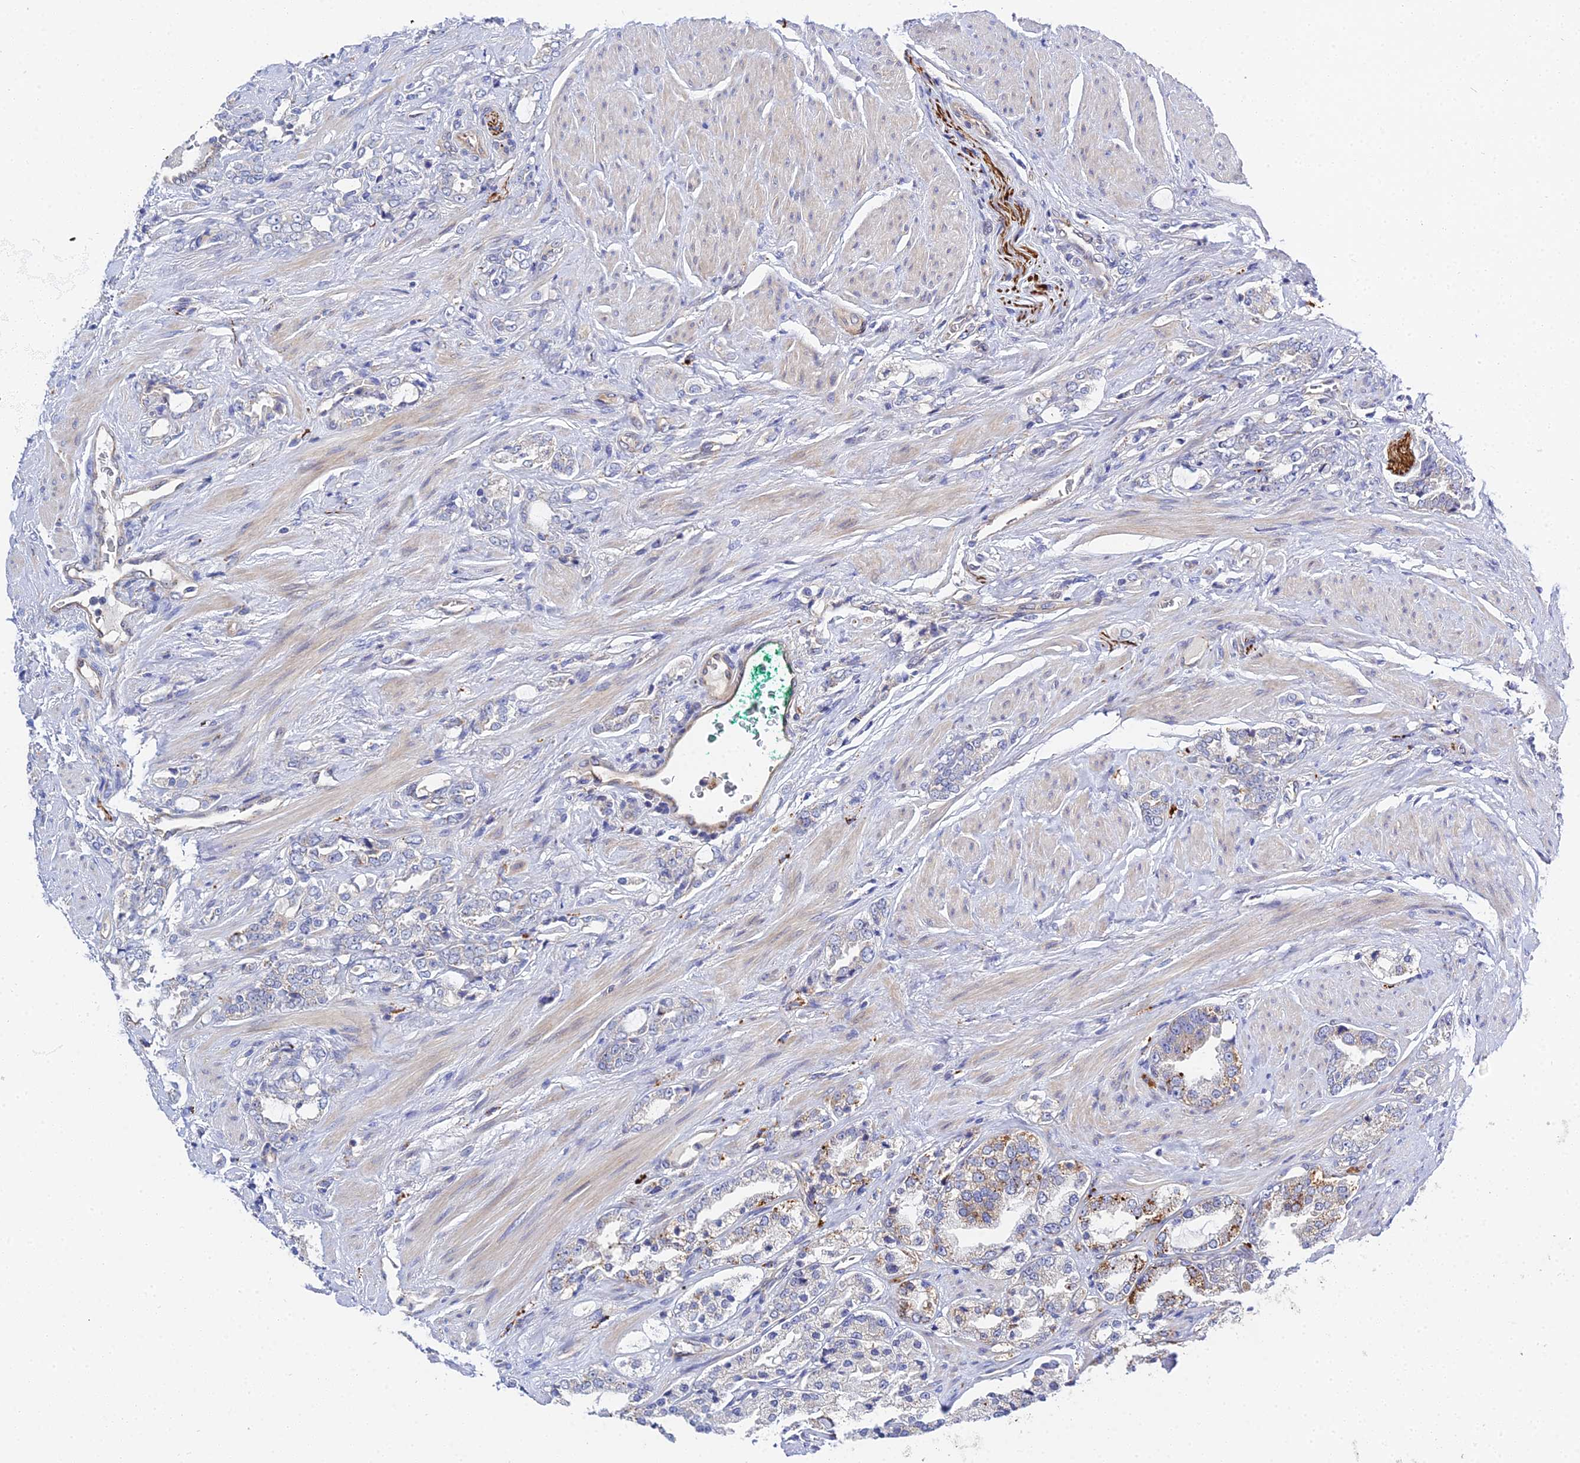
{"staining": {"intensity": "weak", "quantity": "<25%", "location": "cytoplasmic/membranous"}, "tissue": "prostate cancer", "cell_type": "Tumor cells", "image_type": "cancer", "snomed": [{"axis": "morphology", "description": "Adenocarcinoma, High grade"}, {"axis": "topography", "description": "Prostate"}], "caption": "Immunohistochemistry photomicrograph of neoplastic tissue: human prostate cancer (adenocarcinoma (high-grade)) stained with DAB (3,3'-diaminobenzidine) reveals no significant protein staining in tumor cells.", "gene": "APOBEC3H", "patient": {"sex": "male", "age": 64}}